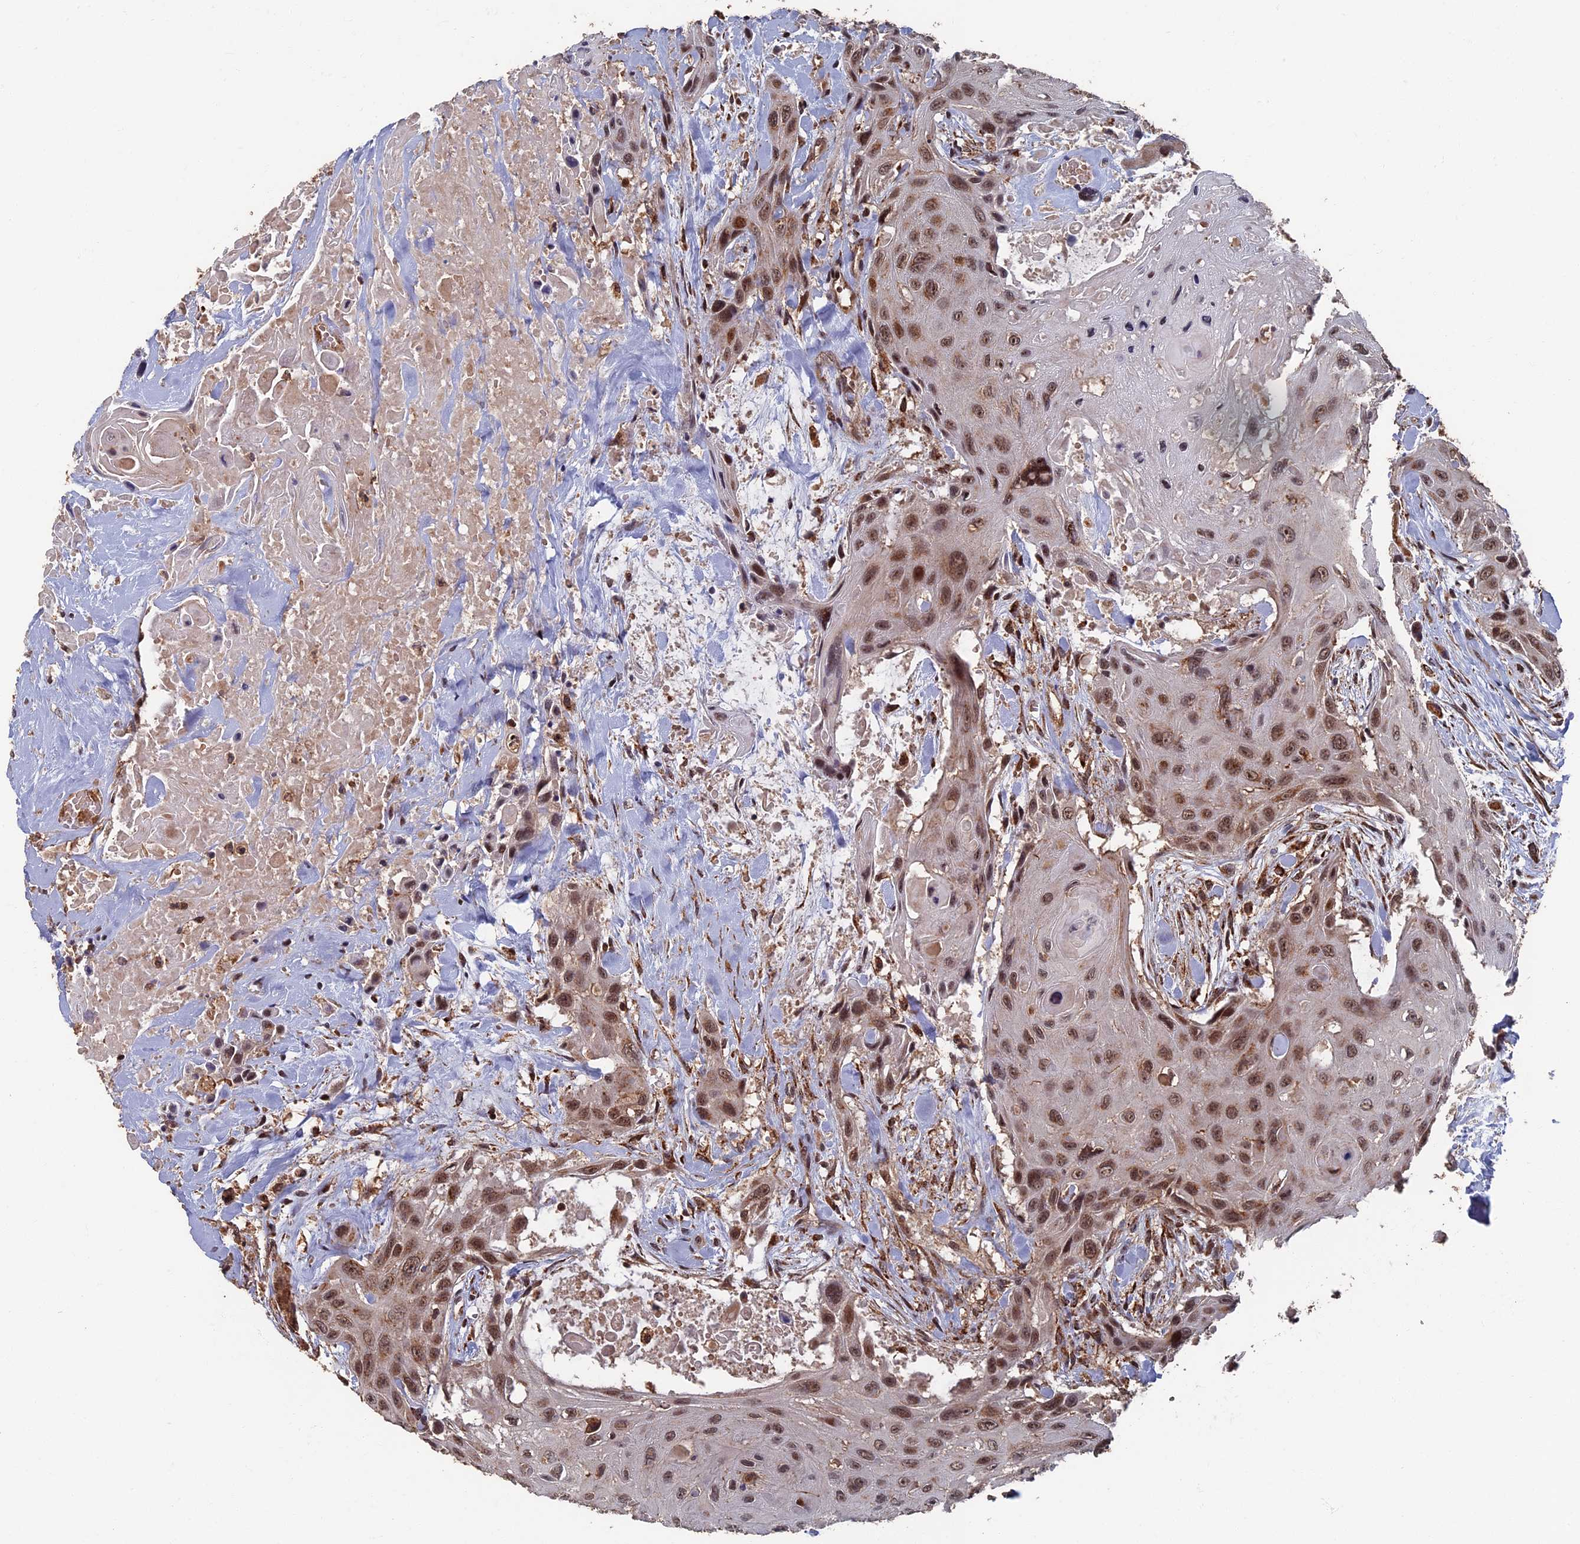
{"staining": {"intensity": "moderate", "quantity": ">75%", "location": "nuclear"}, "tissue": "head and neck cancer", "cell_type": "Tumor cells", "image_type": "cancer", "snomed": [{"axis": "morphology", "description": "Squamous cell carcinoma, NOS"}, {"axis": "topography", "description": "Head-Neck"}], "caption": "A histopathology image of human head and neck cancer (squamous cell carcinoma) stained for a protein exhibits moderate nuclear brown staining in tumor cells. Using DAB (3,3'-diaminobenzidine) (brown) and hematoxylin (blue) stains, captured at high magnification using brightfield microscopy.", "gene": "RASGRF1", "patient": {"sex": "male", "age": 81}}